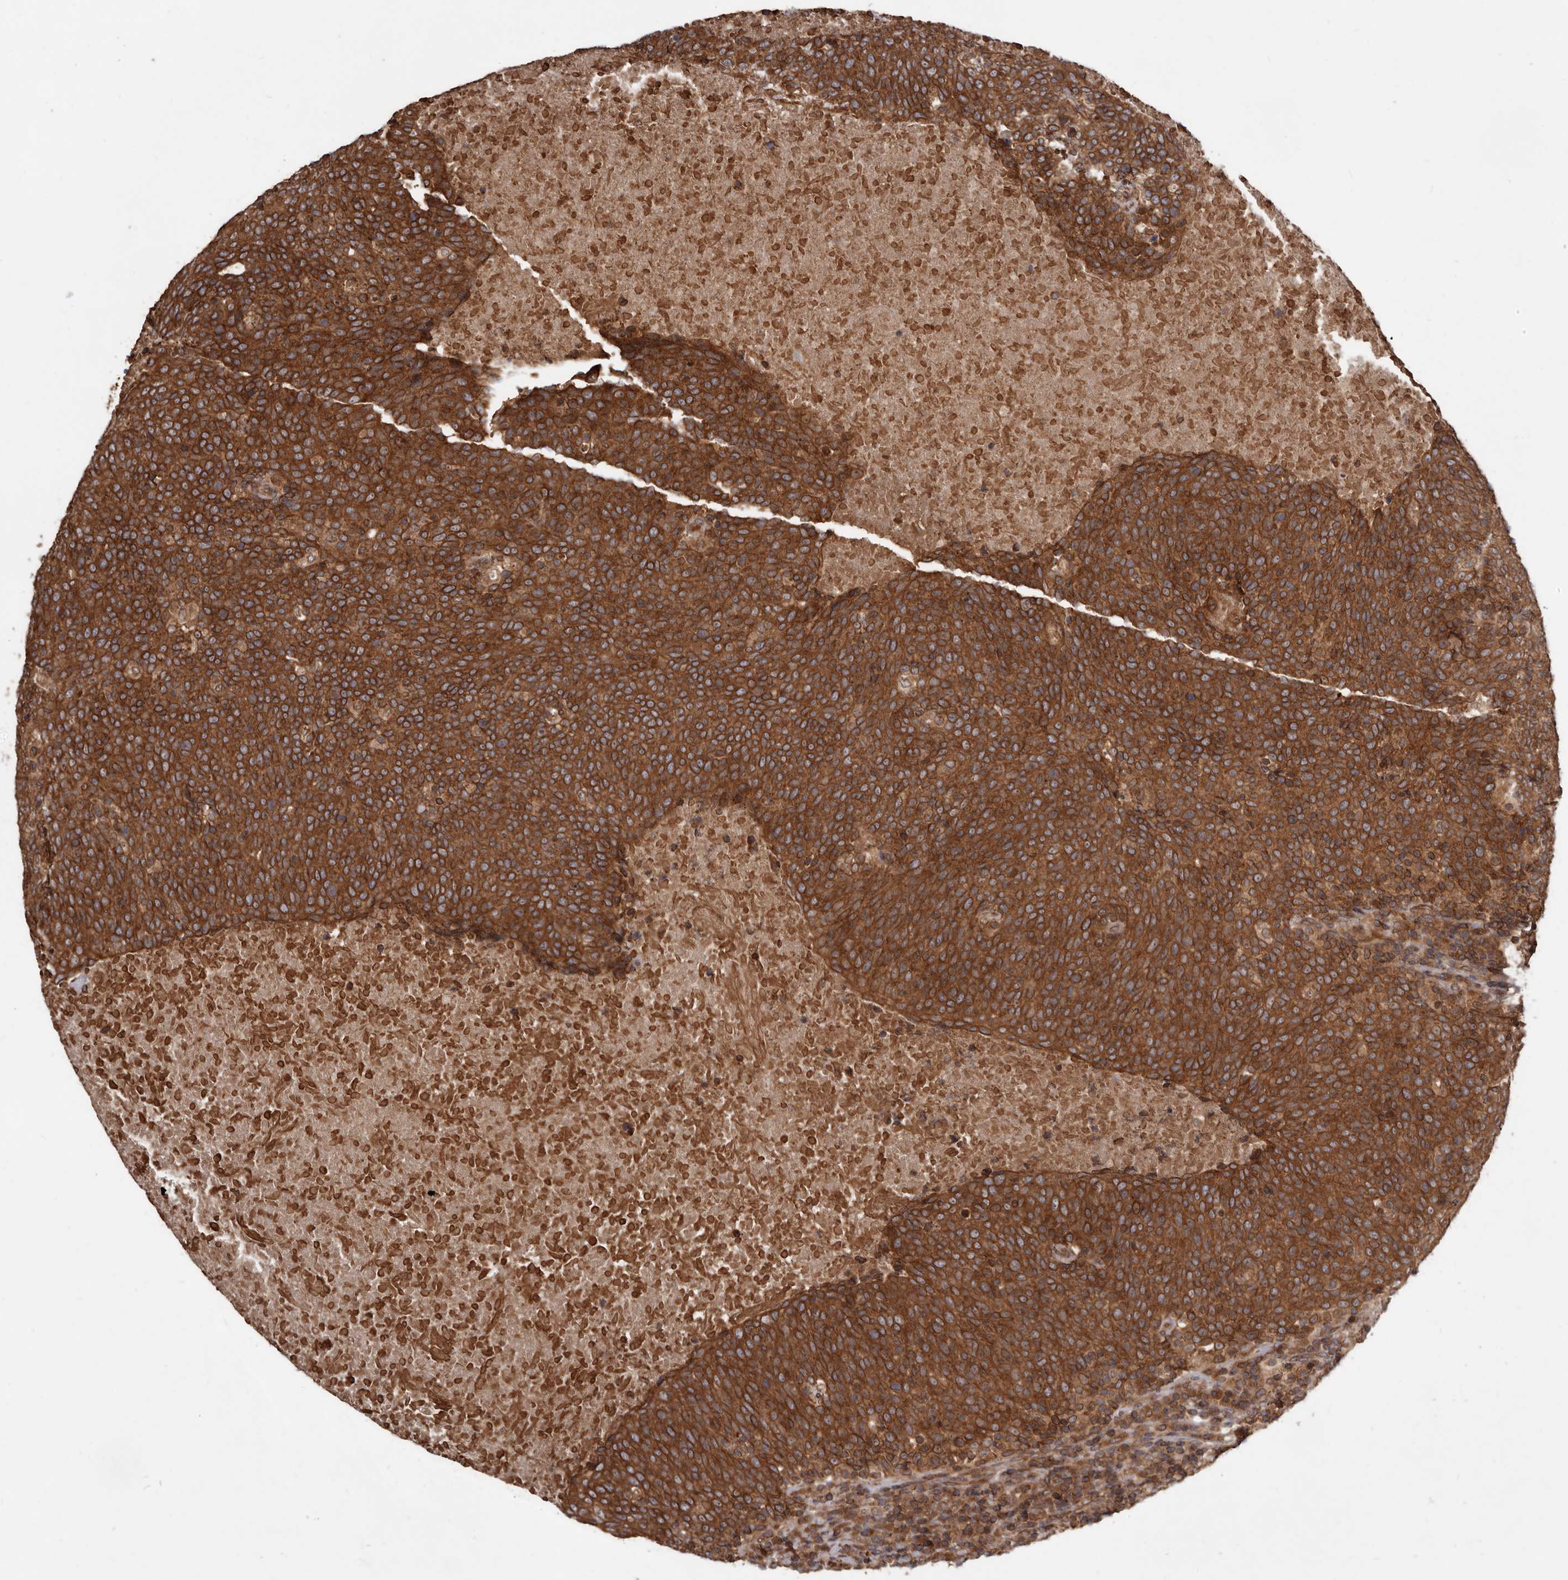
{"staining": {"intensity": "strong", "quantity": ">75%", "location": "cytoplasmic/membranous"}, "tissue": "head and neck cancer", "cell_type": "Tumor cells", "image_type": "cancer", "snomed": [{"axis": "morphology", "description": "Squamous cell carcinoma, NOS"}, {"axis": "morphology", "description": "Squamous cell carcinoma, metastatic, NOS"}, {"axis": "topography", "description": "Lymph node"}, {"axis": "topography", "description": "Head-Neck"}], "caption": "The immunohistochemical stain labels strong cytoplasmic/membranous expression in tumor cells of squamous cell carcinoma (head and neck) tissue.", "gene": "STK36", "patient": {"sex": "male", "age": 62}}